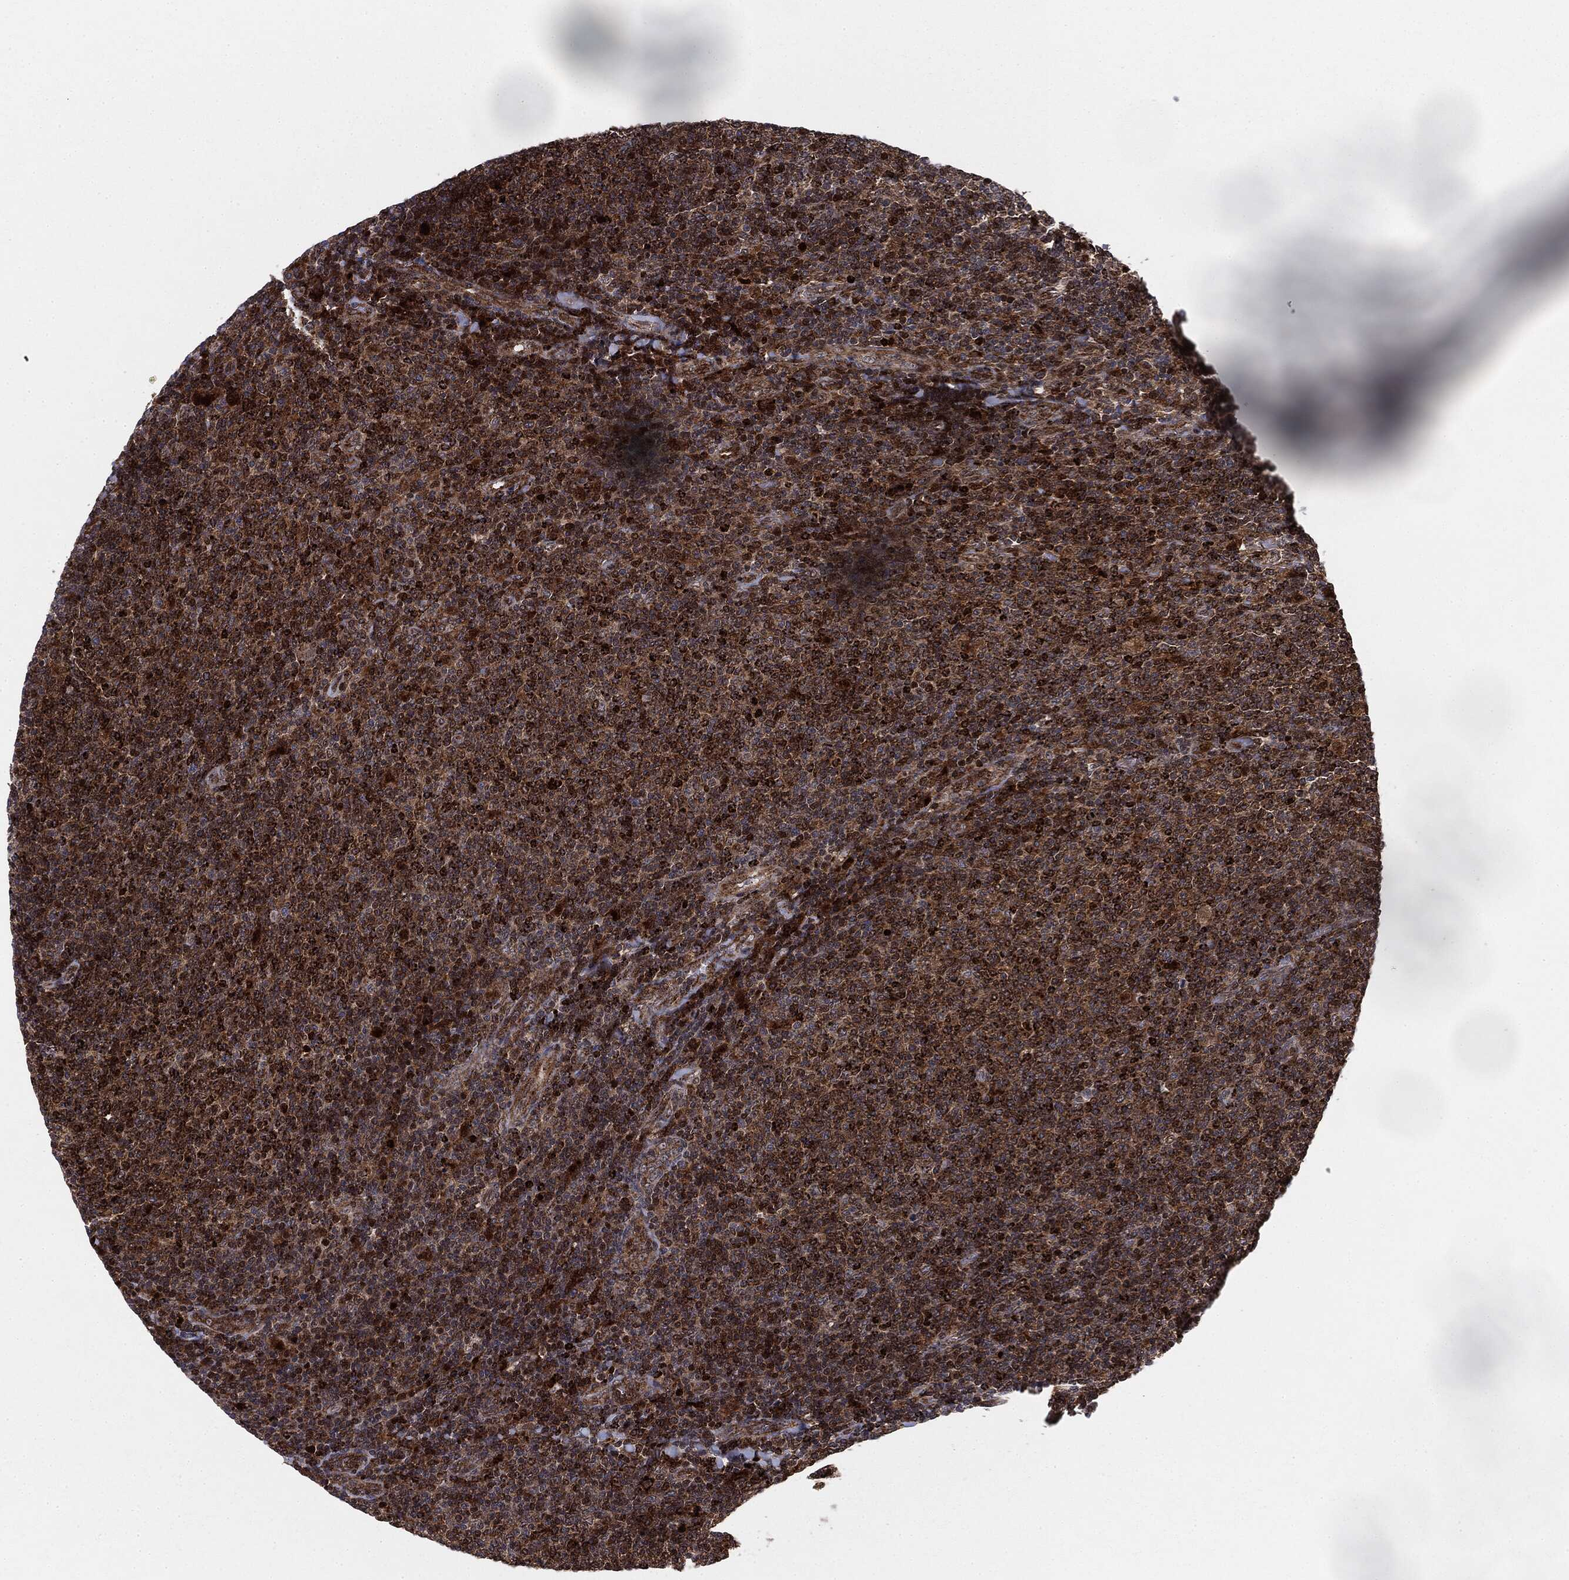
{"staining": {"intensity": "strong", "quantity": ">75%", "location": "cytoplasmic/membranous,nuclear"}, "tissue": "lymphoma", "cell_type": "Tumor cells", "image_type": "cancer", "snomed": [{"axis": "morphology", "description": "Malignant lymphoma, non-Hodgkin's type, Low grade"}, {"axis": "topography", "description": "Lymph node"}], "caption": "Immunohistochemical staining of lymphoma demonstrates strong cytoplasmic/membranous and nuclear protein staining in about >75% of tumor cells.", "gene": "PTEN", "patient": {"sex": "male", "age": 52}}